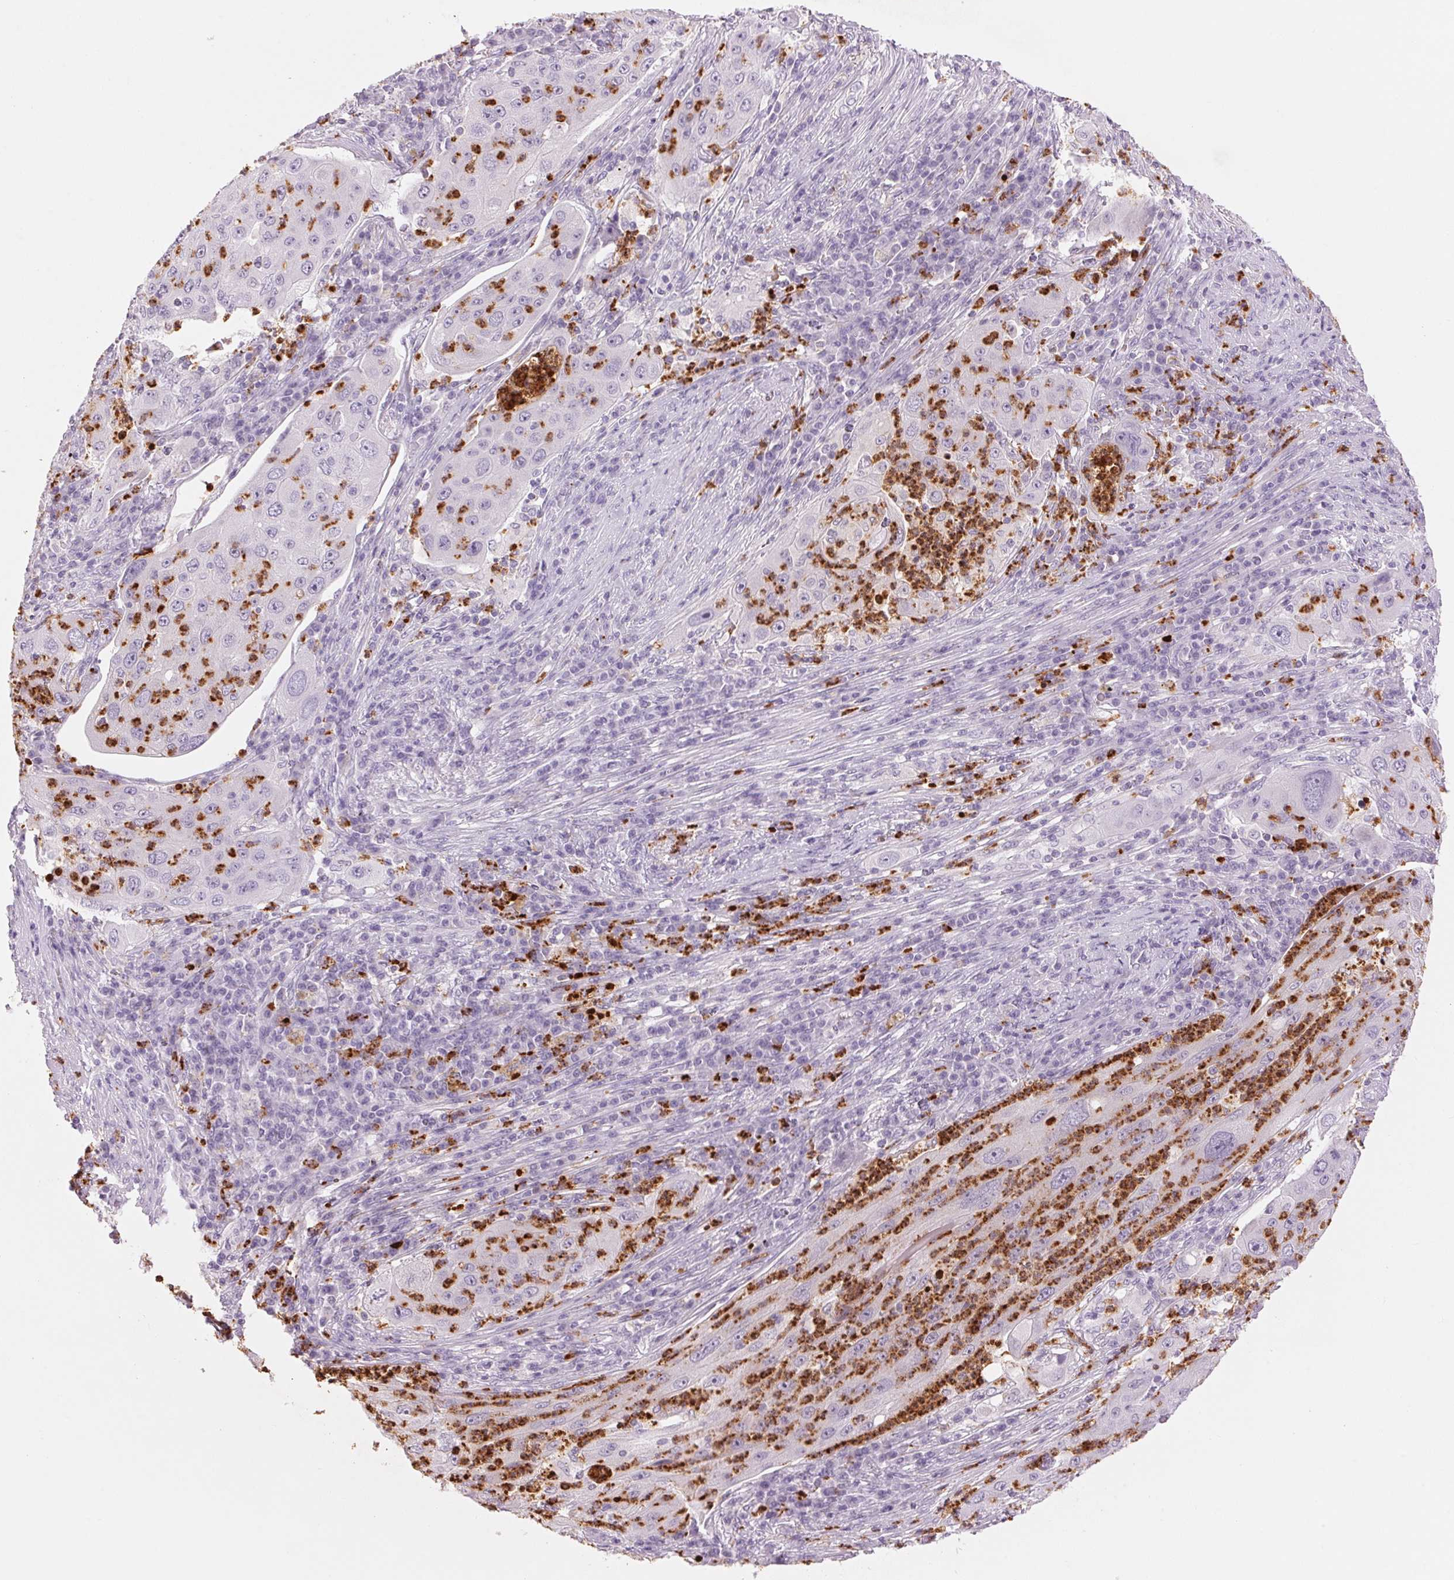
{"staining": {"intensity": "negative", "quantity": "none", "location": "none"}, "tissue": "lung cancer", "cell_type": "Tumor cells", "image_type": "cancer", "snomed": [{"axis": "morphology", "description": "Squamous cell carcinoma, NOS"}, {"axis": "topography", "description": "Lung"}], "caption": "Micrograph shows no significant protein expression in tumor cells of squamous cell carcinoma (lung).", "gene": "KLK7", "patient": {"sex": "female", "age": 59}}